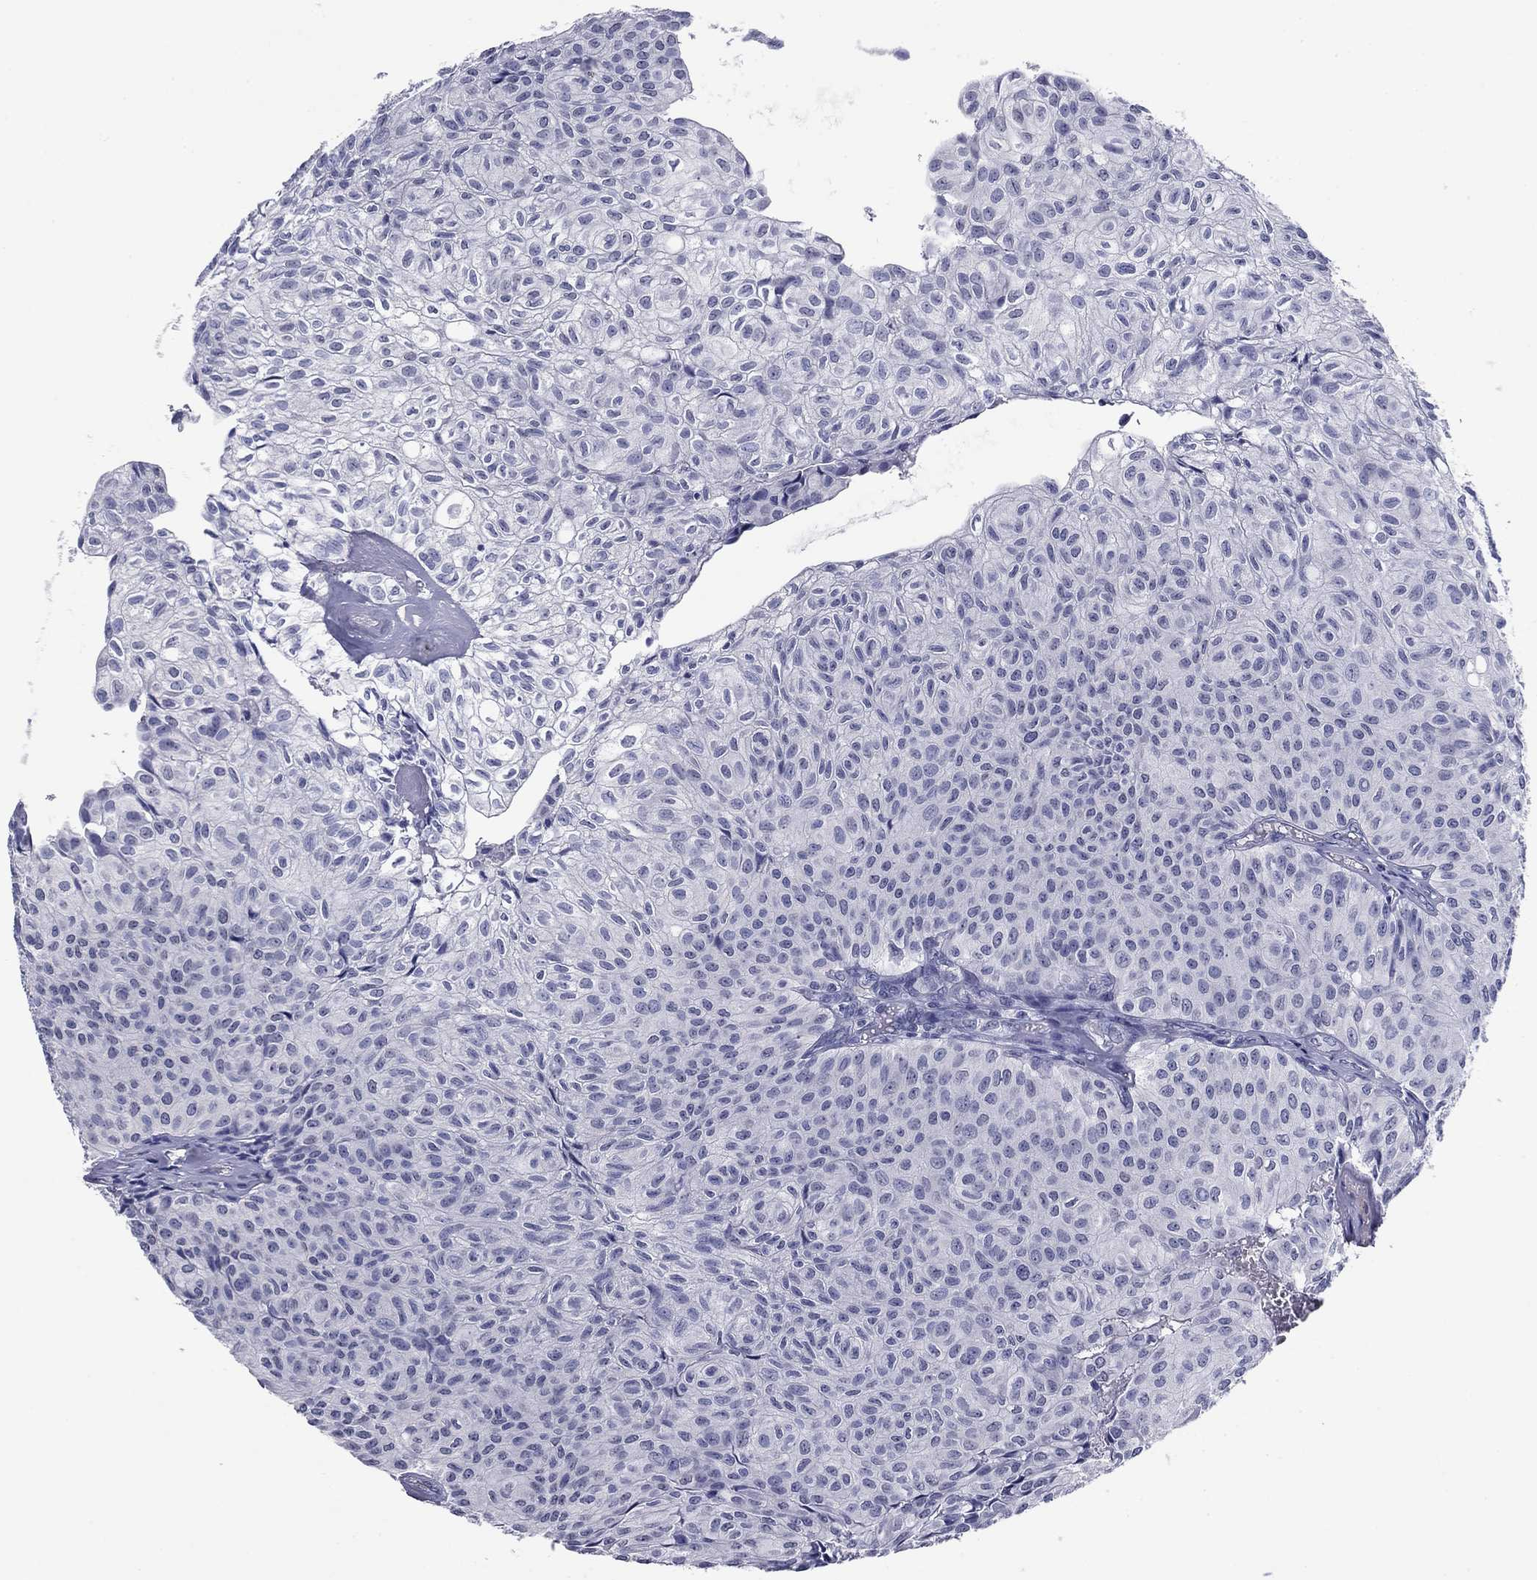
{"staining": {"intensity": "negative", "quantity": "none", "location": "none"}, "tissue": "urothelial cancer", "cell_type": "Tumor cells", "image_type": "cancer", "snomed": [{"axis": "morphology", "description": "Urothelial carcinoma, Low grade"}, {"axis": "topography", "description": "Urinary bladder"}], "caption": "High power microscopy micrograph of an immunohistochemistry photomicrograph of low-grade urothelial carcinoma, revealing no significant staining in tumor cells.", "gene": "HAO1", "patient": {"sex": "male", "age": 89}}